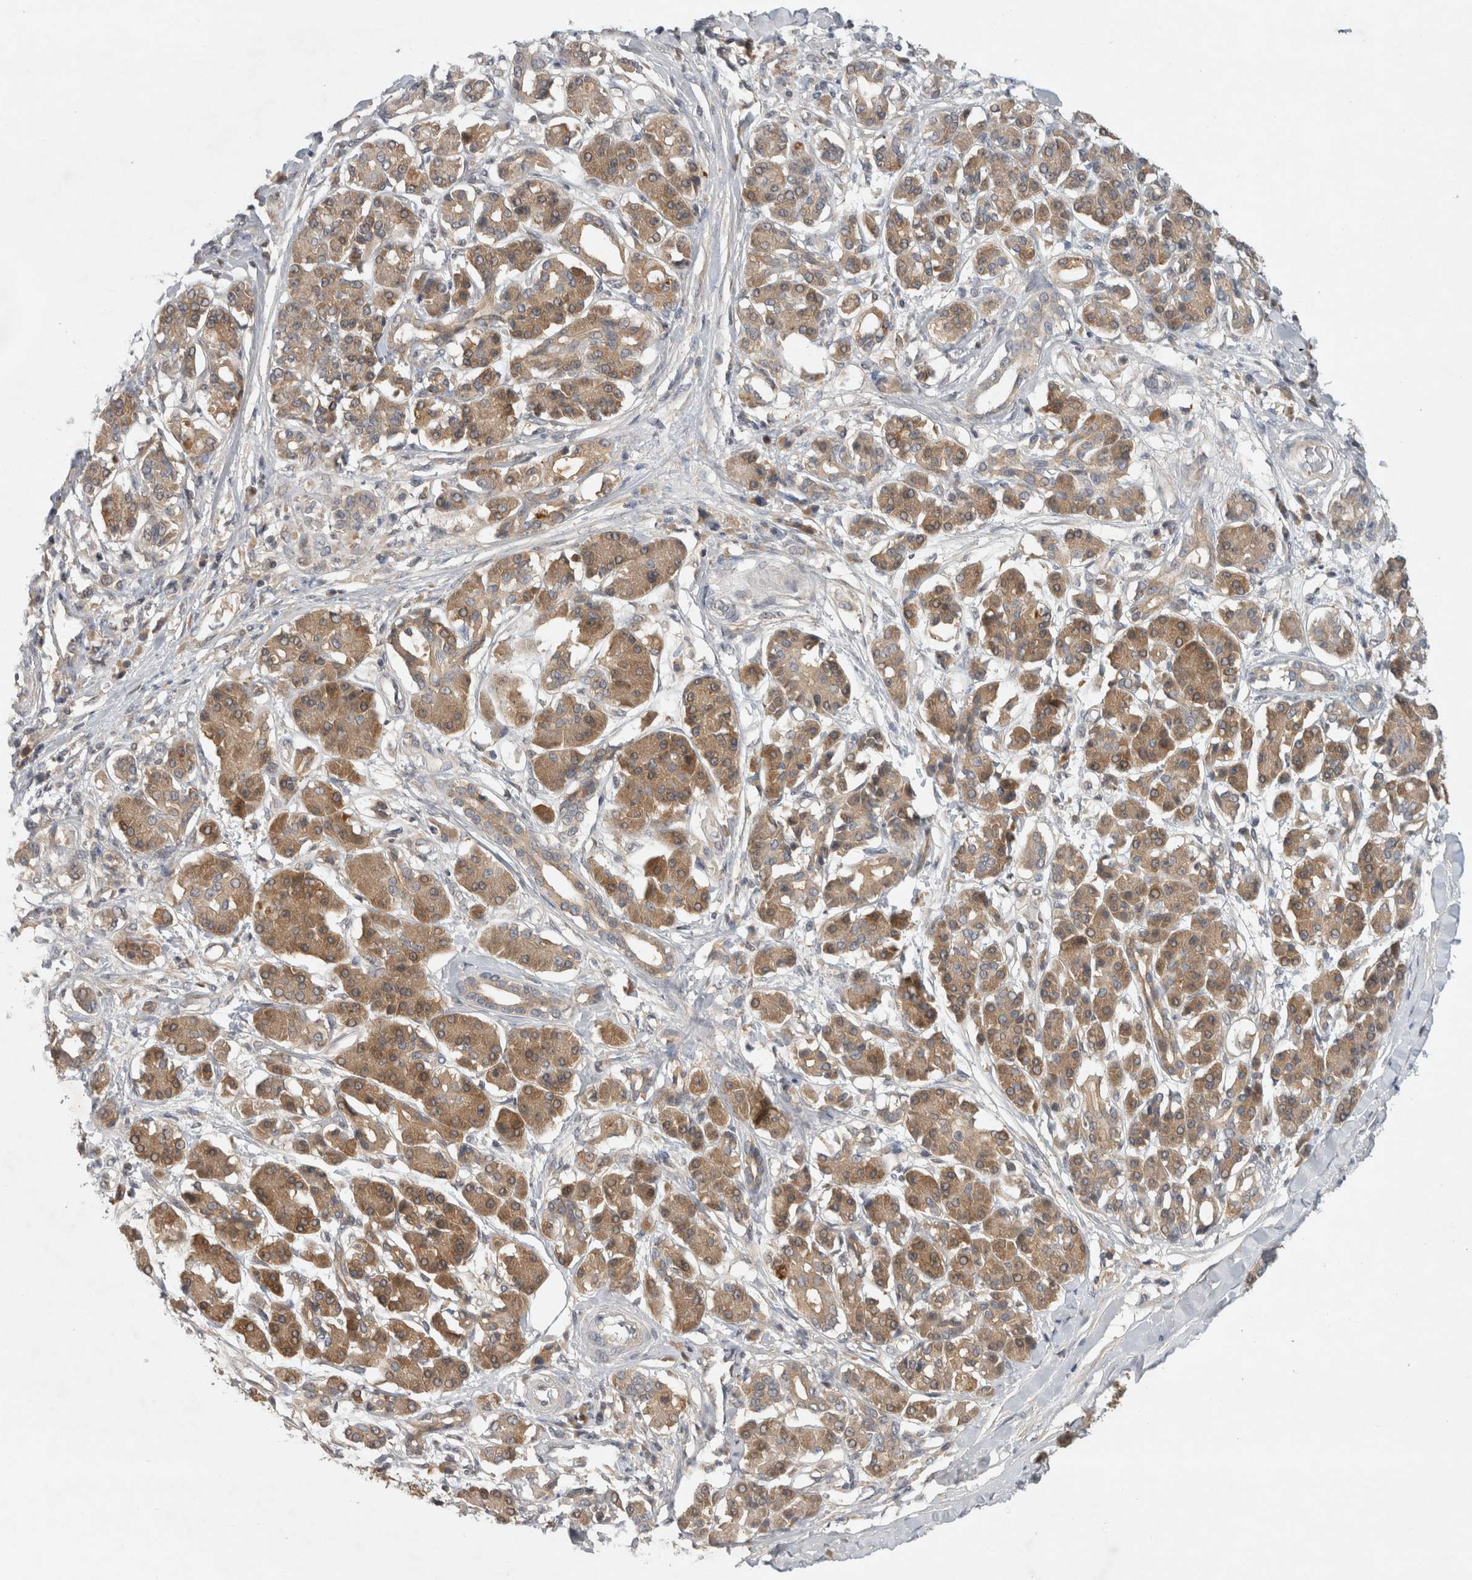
{"staining": {"intensity": "moderate", "quantity": ">75%", "location": "cytoplasmic/membranous"}, "tissue": "pancreatic cancer", "cell_type": "Tumor cells", "image_type": "cancer", "snomed": [{"axis": "morphology", "description": "Adenocarcinoma, NOS"}, {"axis": "topography", "description": "Pancreas"}], "caption": "About >75% of tumor cells in adenocarcinoma (pancreatic) demonstrate moderate cytoplasmic/membranous protein positivity as visualized by brown immunohistochemical staining.", "gene": "AASDHPPT", "patient": {"sex": "female", "age": 56}}